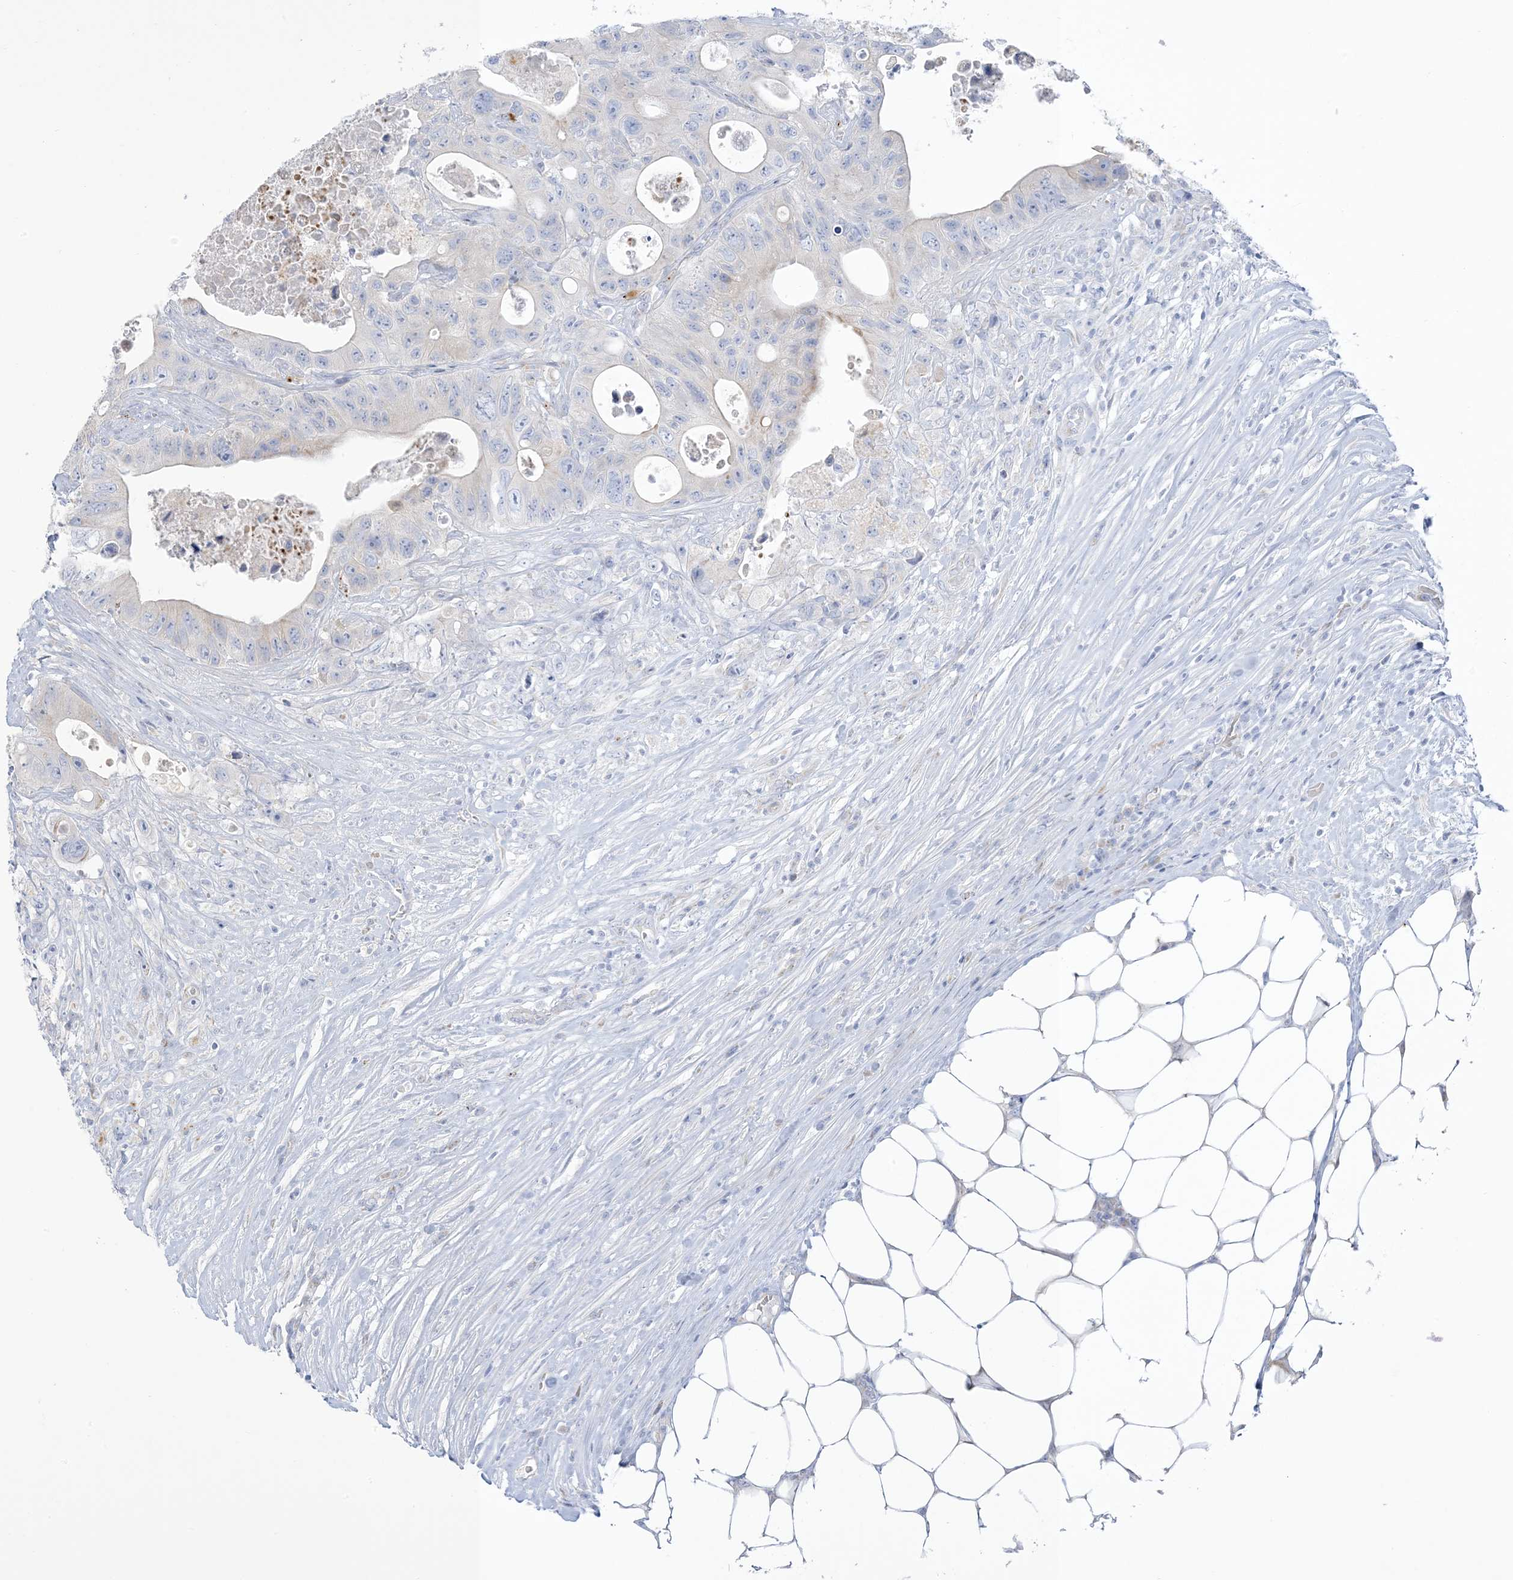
{"staining": {"intensity": "negative", "quantity": "none", "location": "none"}, "tissue": "colorectal cancer", "cell_type": "Tumor cells", "image_type": "cancer", "snomed": [{"axis": "morphology", "description": "Adenocarcinoma, NOS"}, {"axis": "topography", "description": "Colon"}], "caption": "DAB (3,3'-diaminobenzidine) immunohistochemical staining of colorectal cancer exhibits no significant staining in tumor cells. (Immunohistochemistry, brightfield microscopy, high magnification).", "gene": "XIRP2", "patient": {"sex": "female", "age": 46}}